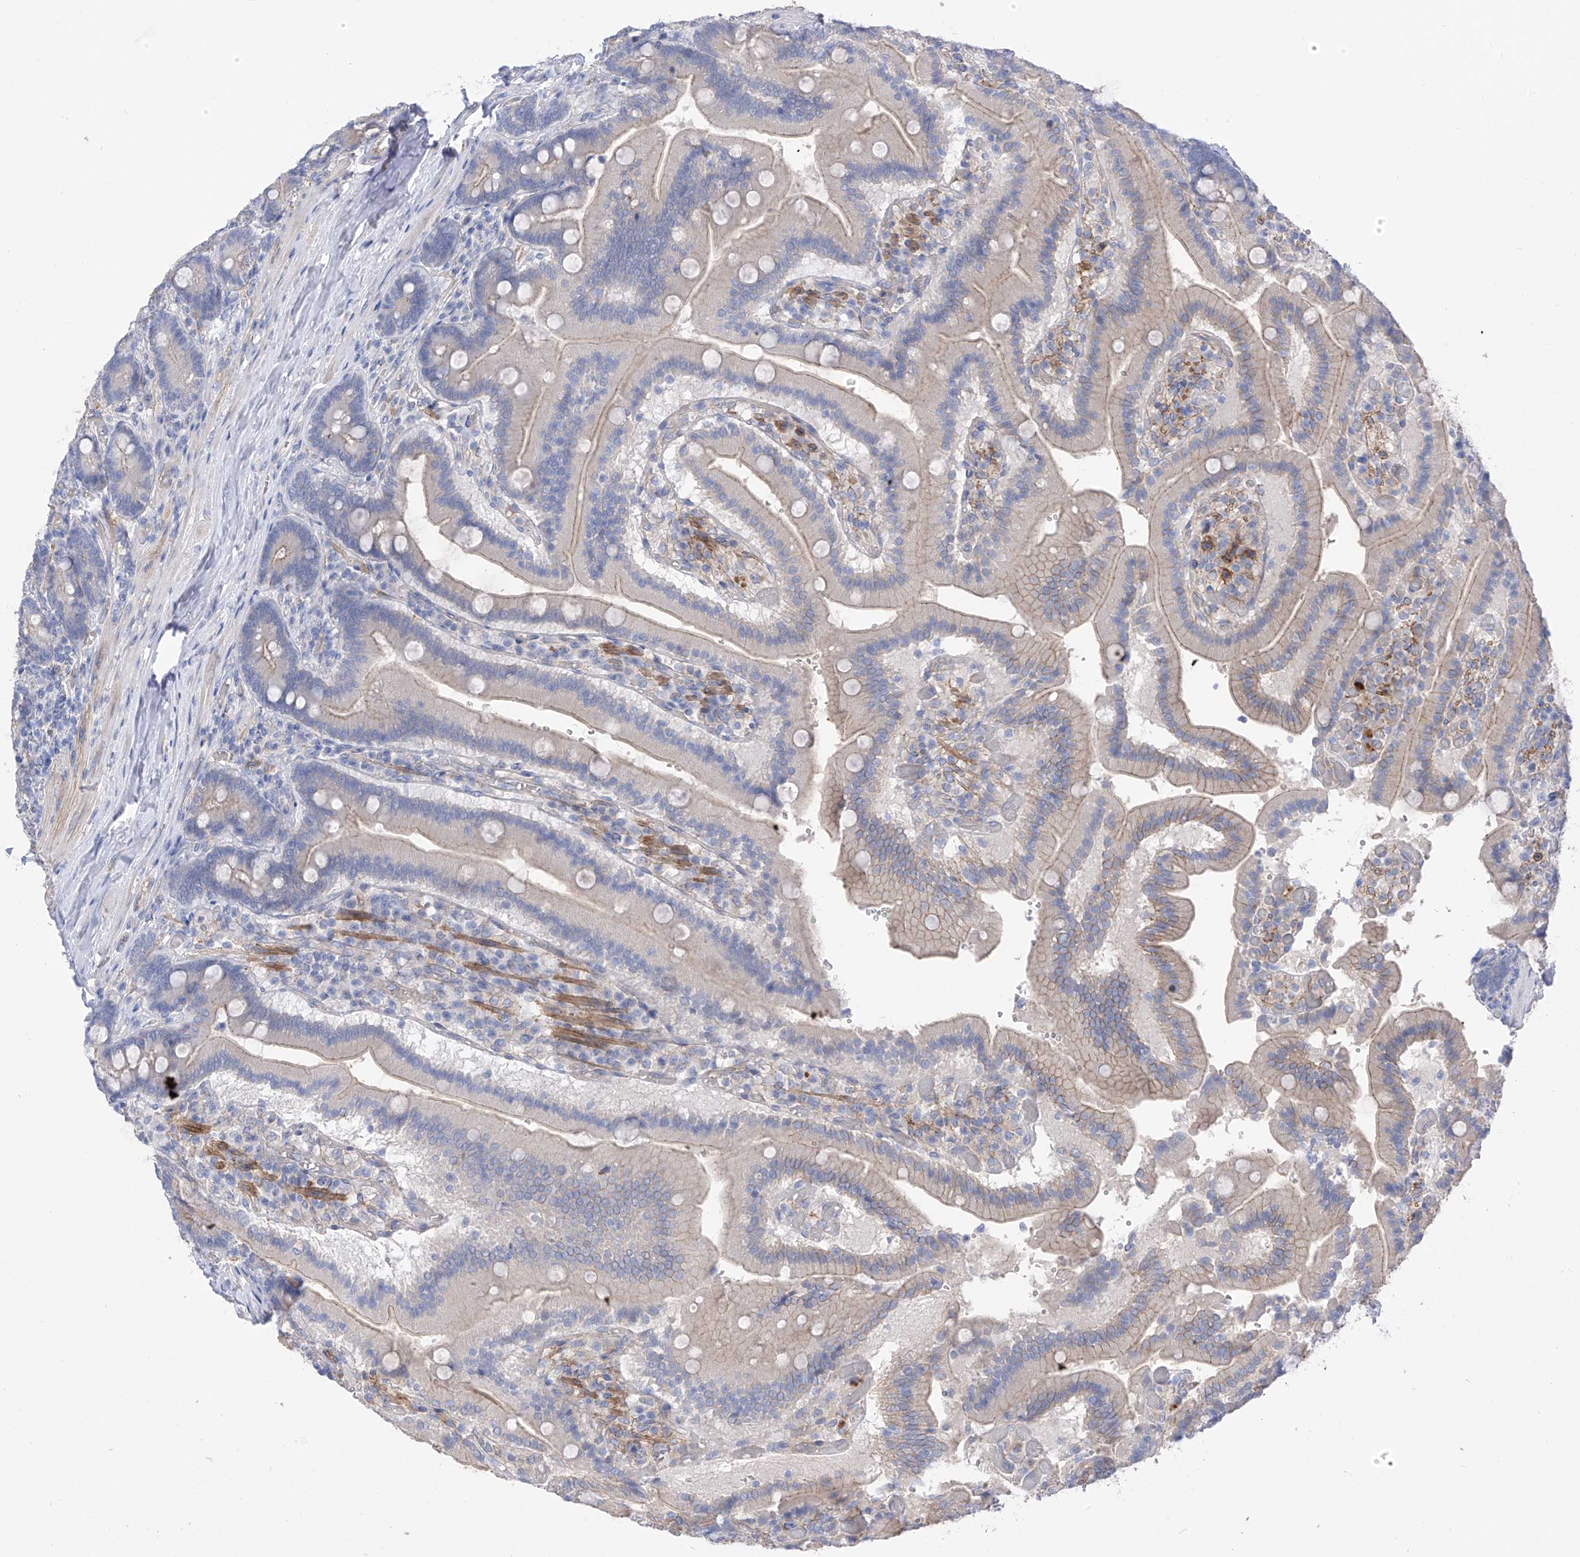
{"staining": {"intensity": "weak", "quantity": ">75%", "location": "cytoplasmic/membranous"}, "tissue": "duodenum", "cell_type": "Glandular cells", "image_type": "normal", "snomed": [{"axis": "morphology", "description": "Normal tissue, NOS"}, {"axis": "topography", "description": "Duodenum"}], "caption": "Immunohistochemistry photomicrograph of unremarkable duodenum stained for a protein (brown), which displays low levels of weak cytoplasmic/membranous expression in approximately >75% of glandular cells.", "gene": "ITGA9", "patient": {"sex": "female", "age": 62}}